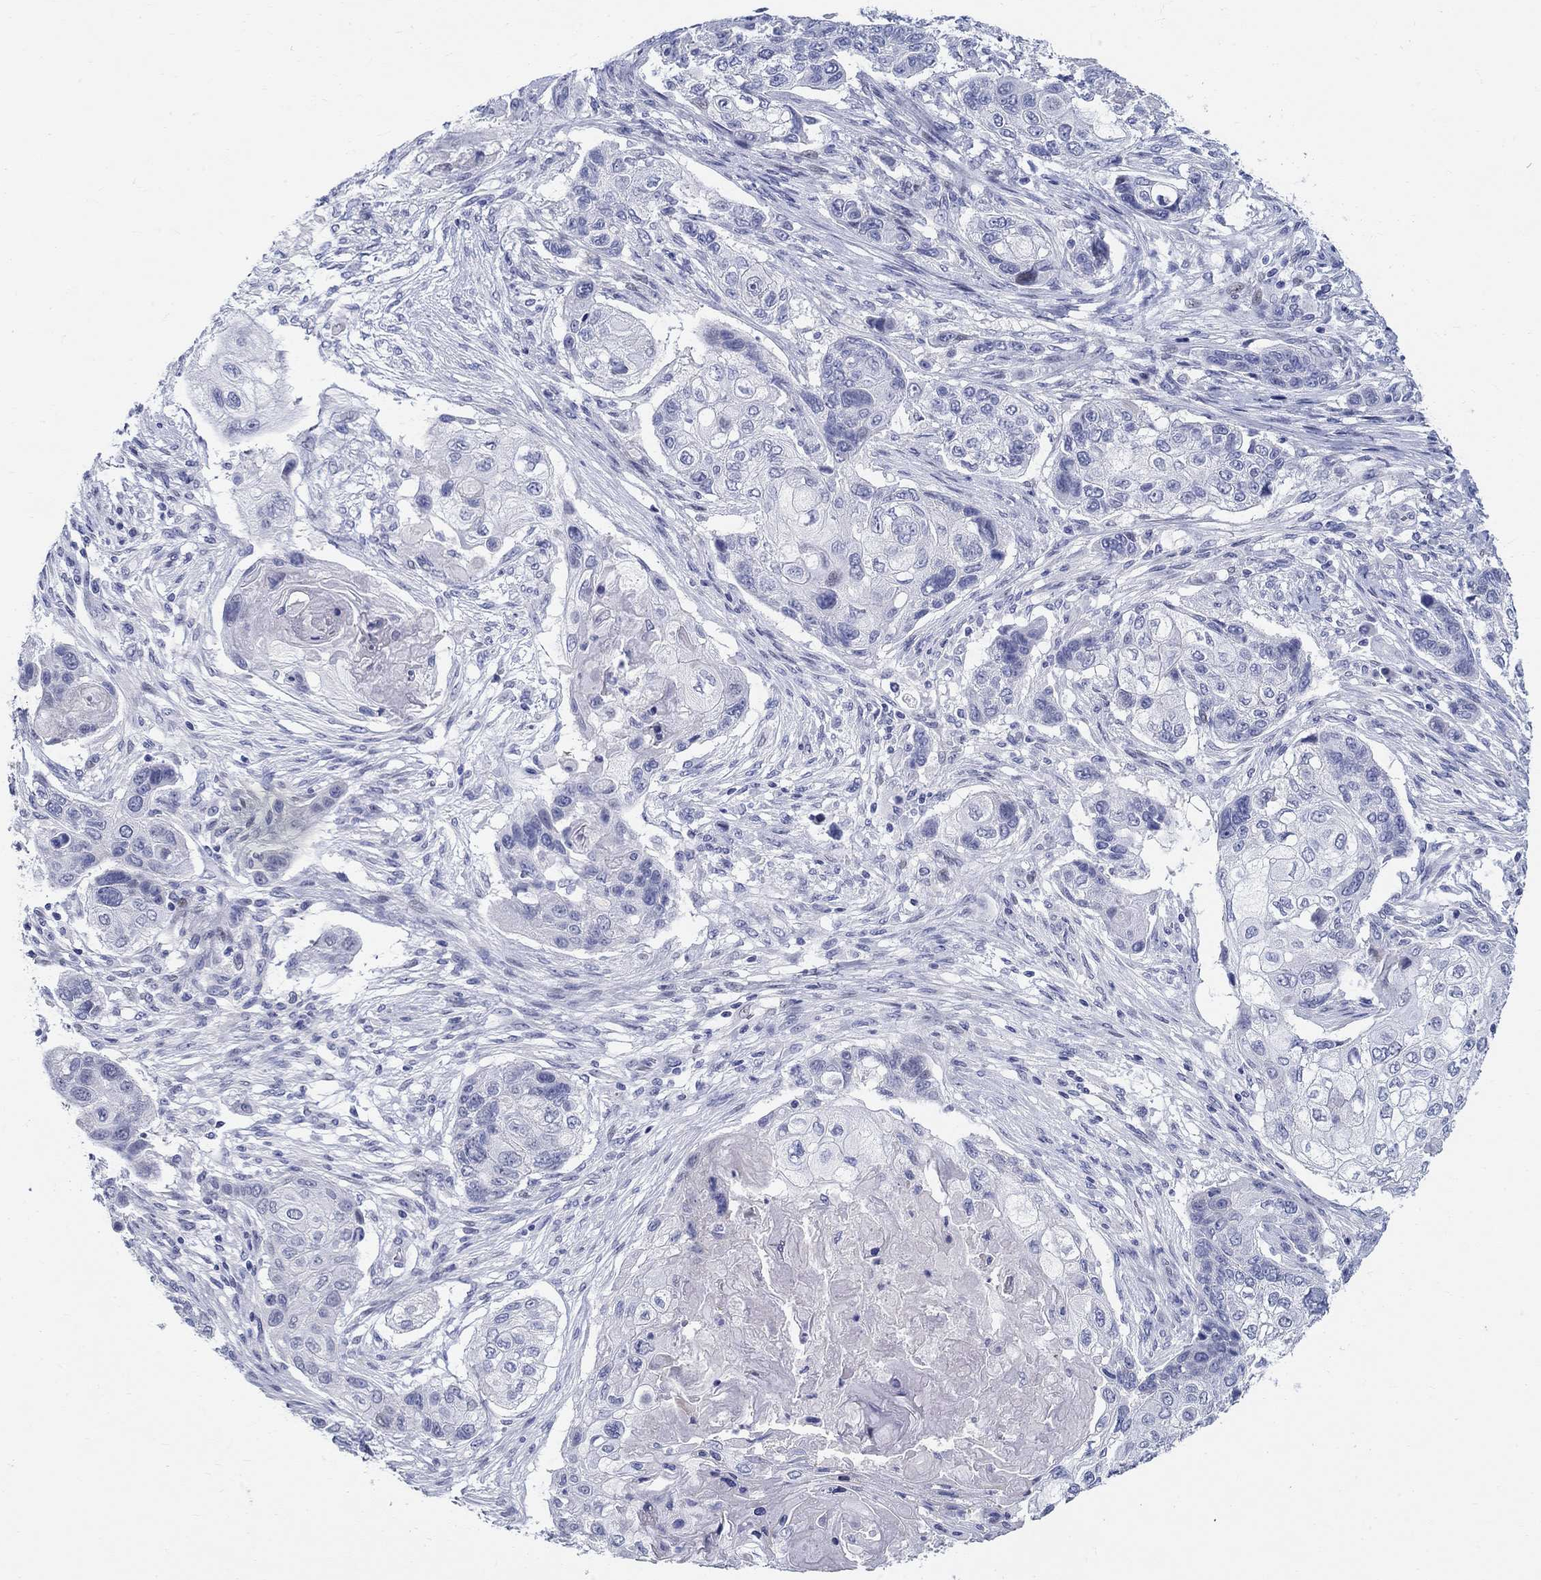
{"staining": {"intensity": "negative", "quantity": "none", "location": "none"}, "tissue": "lung cancer", "cell_type": "Tumor cells", "image_type": "cancer", "snomed": [{"axis": "morphology", "description": "Normal tissue, NOS"}, {"axis": "morphology", "description": "Squamous cell carcinoma, NOS"}, {"axis": "topography", "description": "Bronchus"}, {"axis": "topography", "description": "Lung"}], "caption": "Lung cancer was stained to show a protein in brown. There is no significant staining in tumor cells.", "gene": "CRYGS", "patient": {"sex": "male", "age": 69}}